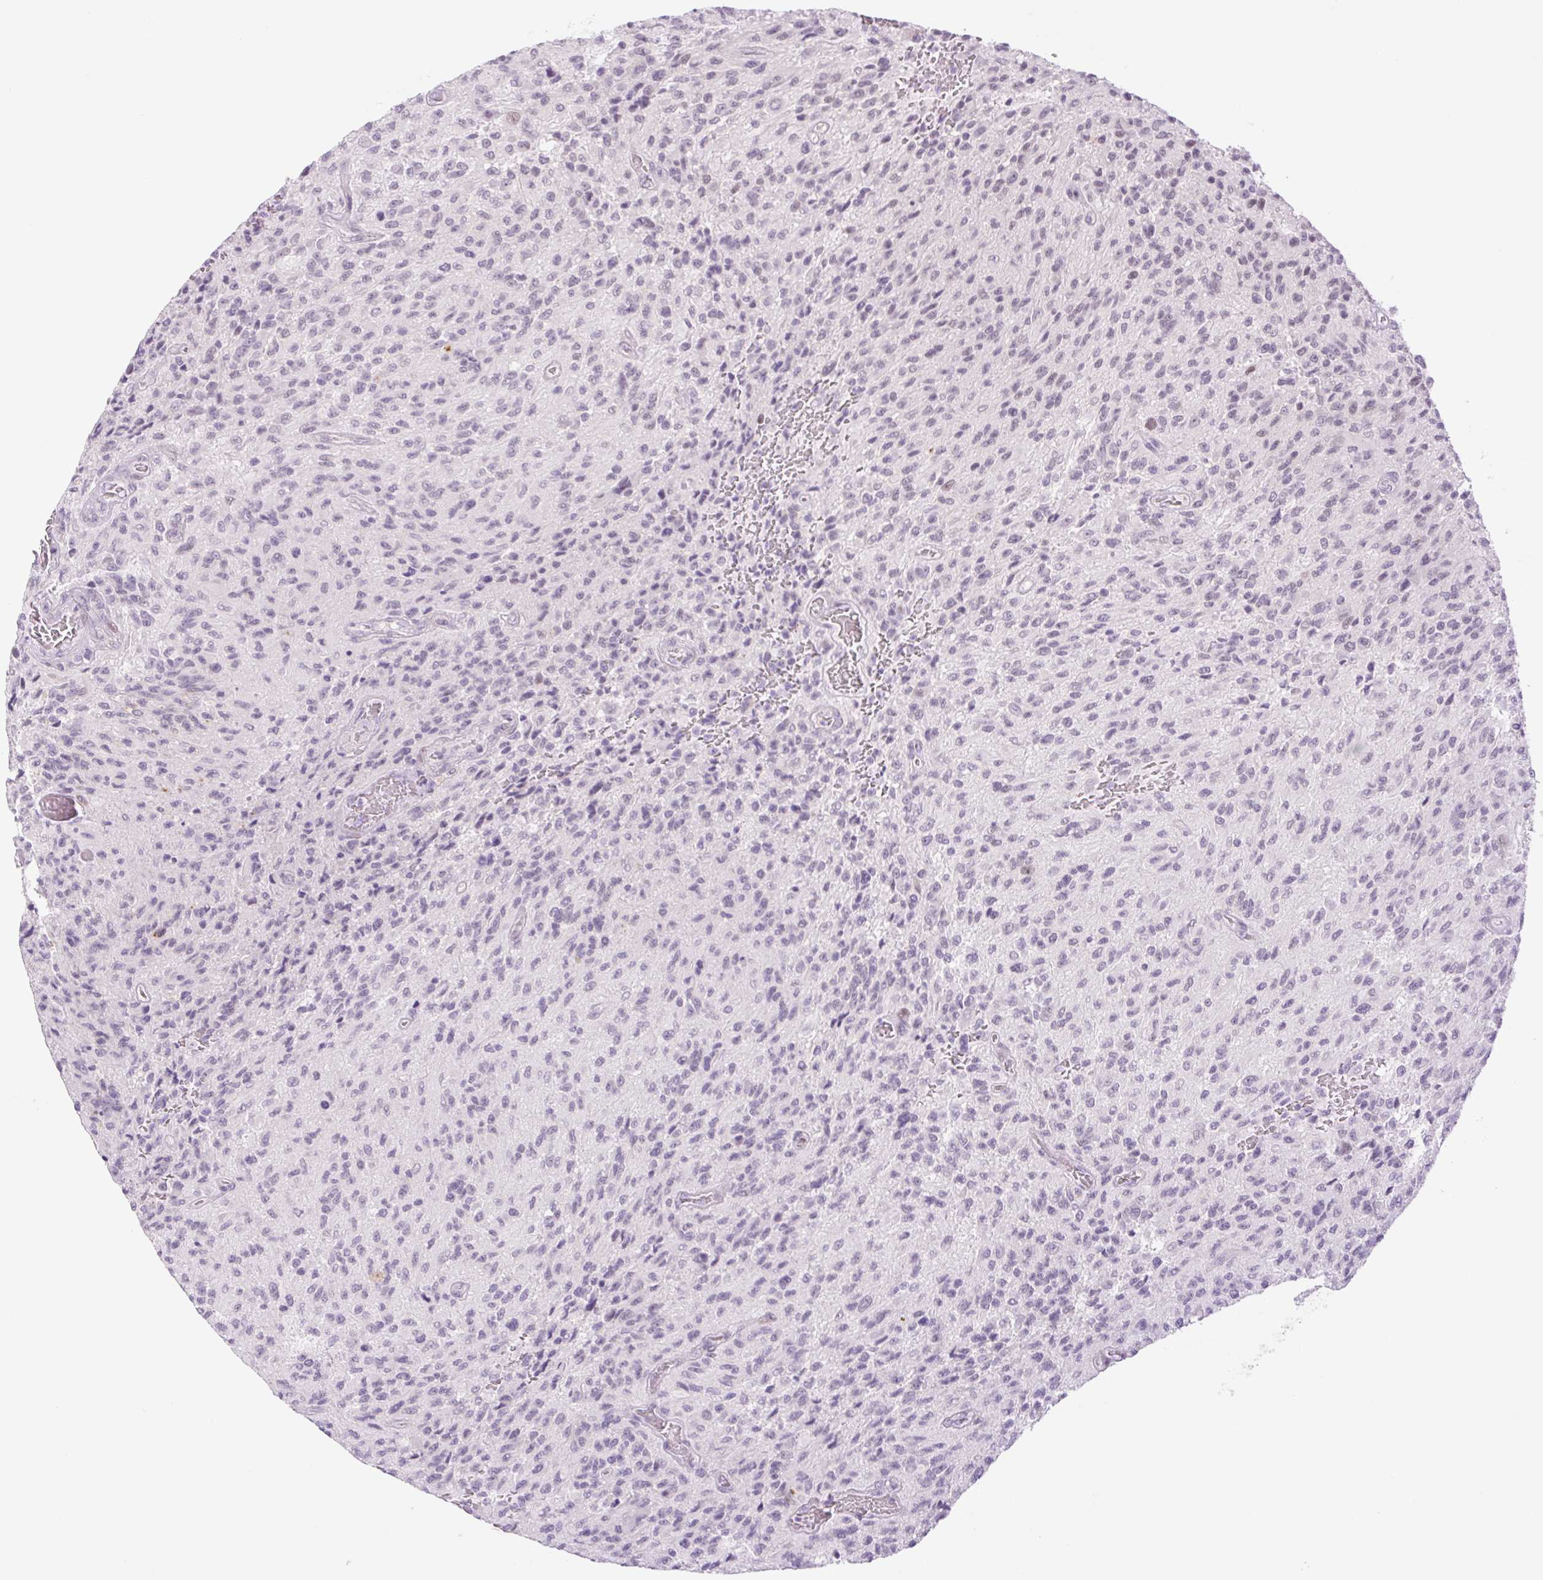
{"staining": {"intensity": "negative", "quantity": "none", "location": "none"}, "tissue": "glioma", "cell_type": "Tumor cells", "image_type": "cancer", "snomed": [{"axis": "morphology", "description": "Normal tissue, NOS"}, {"axis": "morphology", "description": "Glioma, malignant, High grade"}, {"axis": "topography", "description": "Cerebral cortex"}], "caption": "Tumor cells are negative for protein expression in human glioma.", "gene": "SPRYD4", "patient": {"sex": "male", "age": 56}}